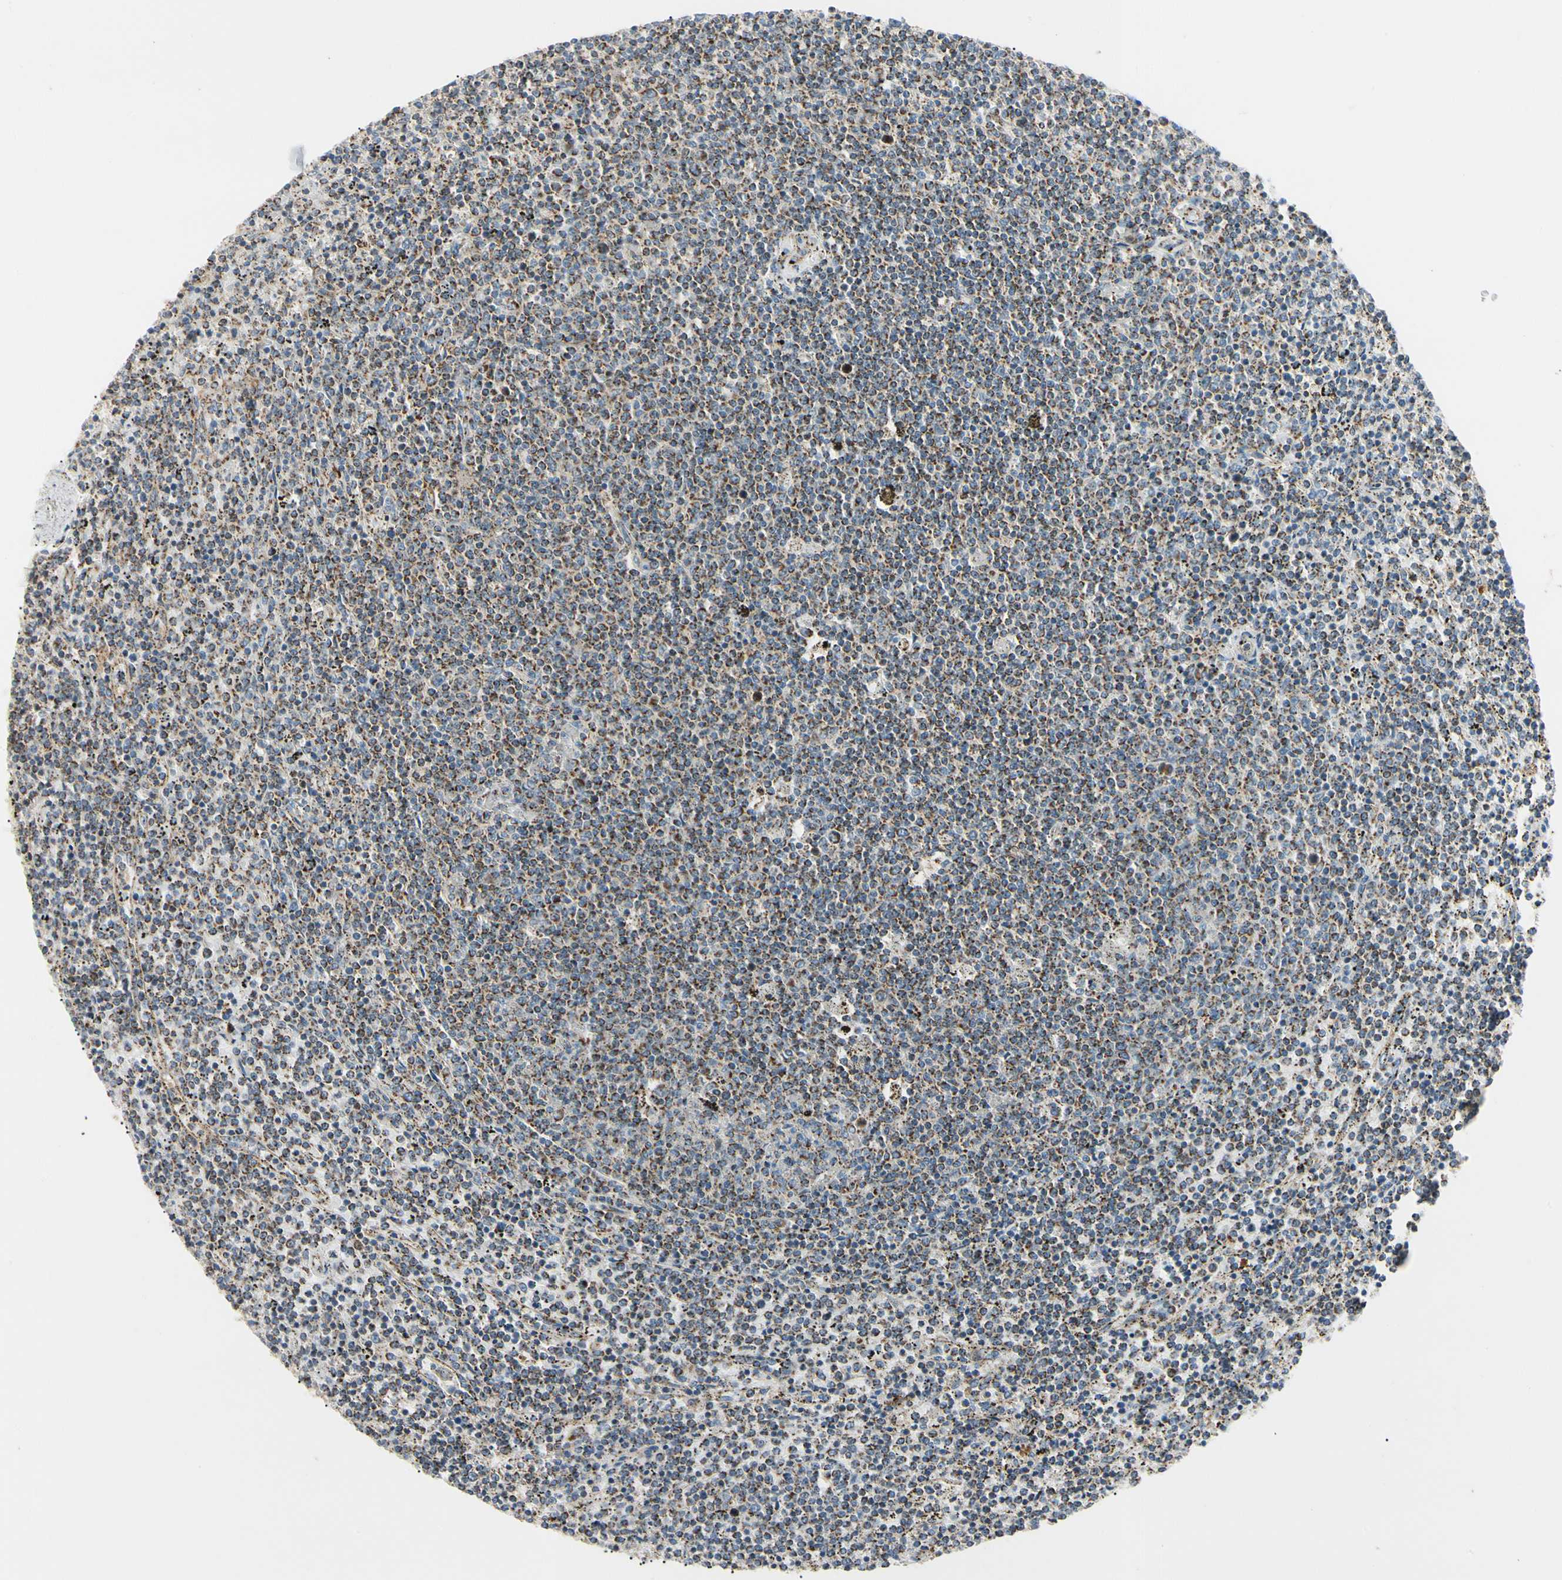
{"staining": {"intensity": "moderate", "quantity": "25%-75%", "location": "cytoplasmic/membranous"}, "tissue": "lymphoma", "cell_type": "Tumor cells", "image_type": "cancer", "snomed": [{"axis": "morphology", "description": "Malignant lymphoma, non-Hodgkin's type, Low grade"}, {"axis": "topography", "description": "Spleen"}], "caption": "Protein analysis of malignant lymphoma, non-Hodgkin's type (low-grade) tissue exhibits moderate cytoplasmic/membranous staining in about 25%-75% of tumor cells. (Brightfield microscopy of DAB IHC at high magnification).", "gene": "TBC1D10A", "patient": {"sex": "female", "age": 50}}